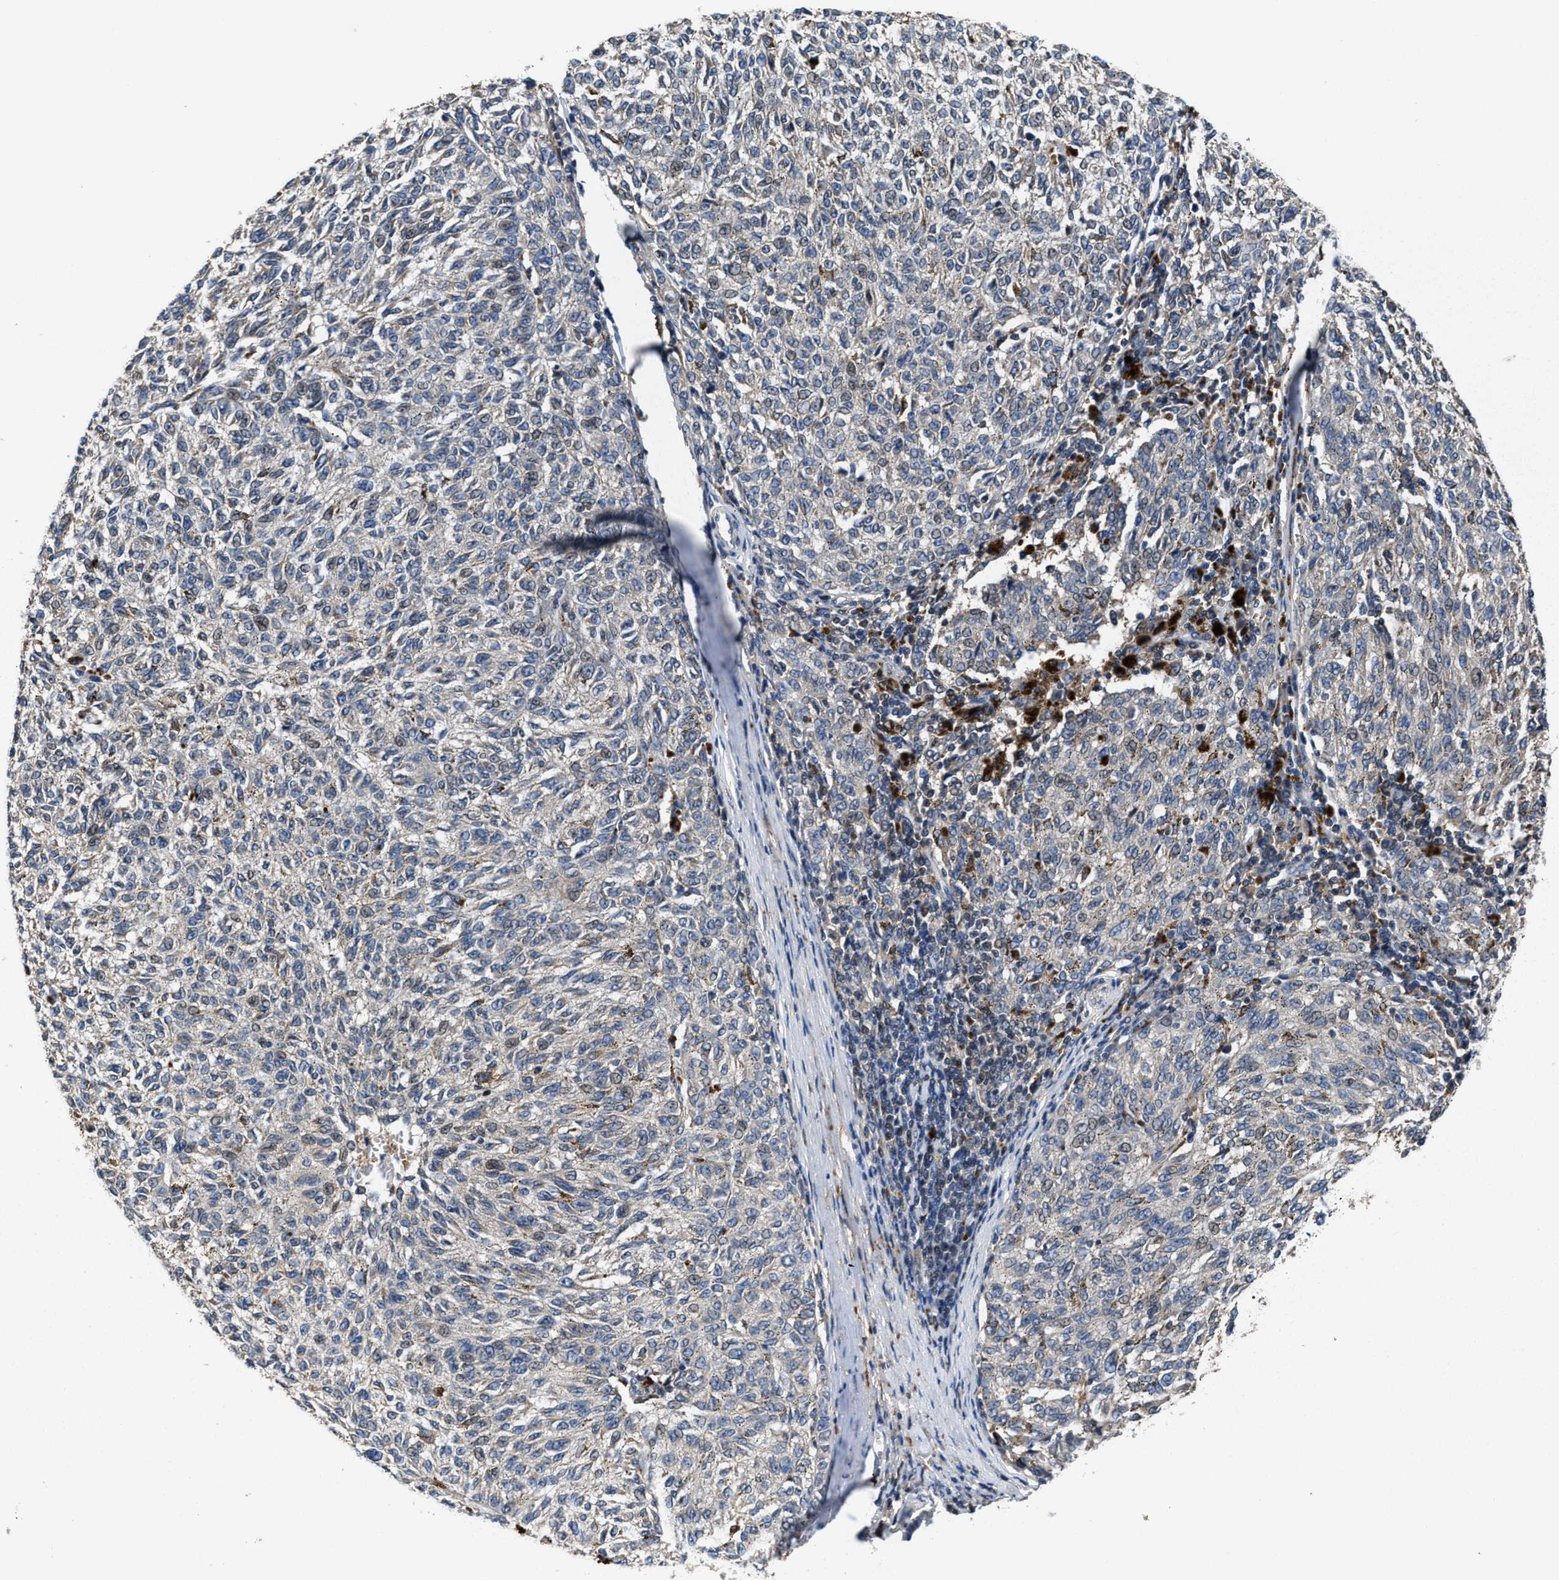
{"staining": {"intensity": "negative", "quantity": "none", "location": "none"}, "tissue": "melanoma", "cell_type": "Tumor cells", "image_type": "cancer", "snomed": [{"axis": "morphology", "description": "Malignant melanoma, NOS"}, {"axis": "topography", "description": "Skin"}], "caption": "Protein analysis of malignant melanoma shows no significant expression in tumor cells. Nuclei are stained in blue.", "gene": "RGS10", "patient": {"sex": "female", "age": 72}}